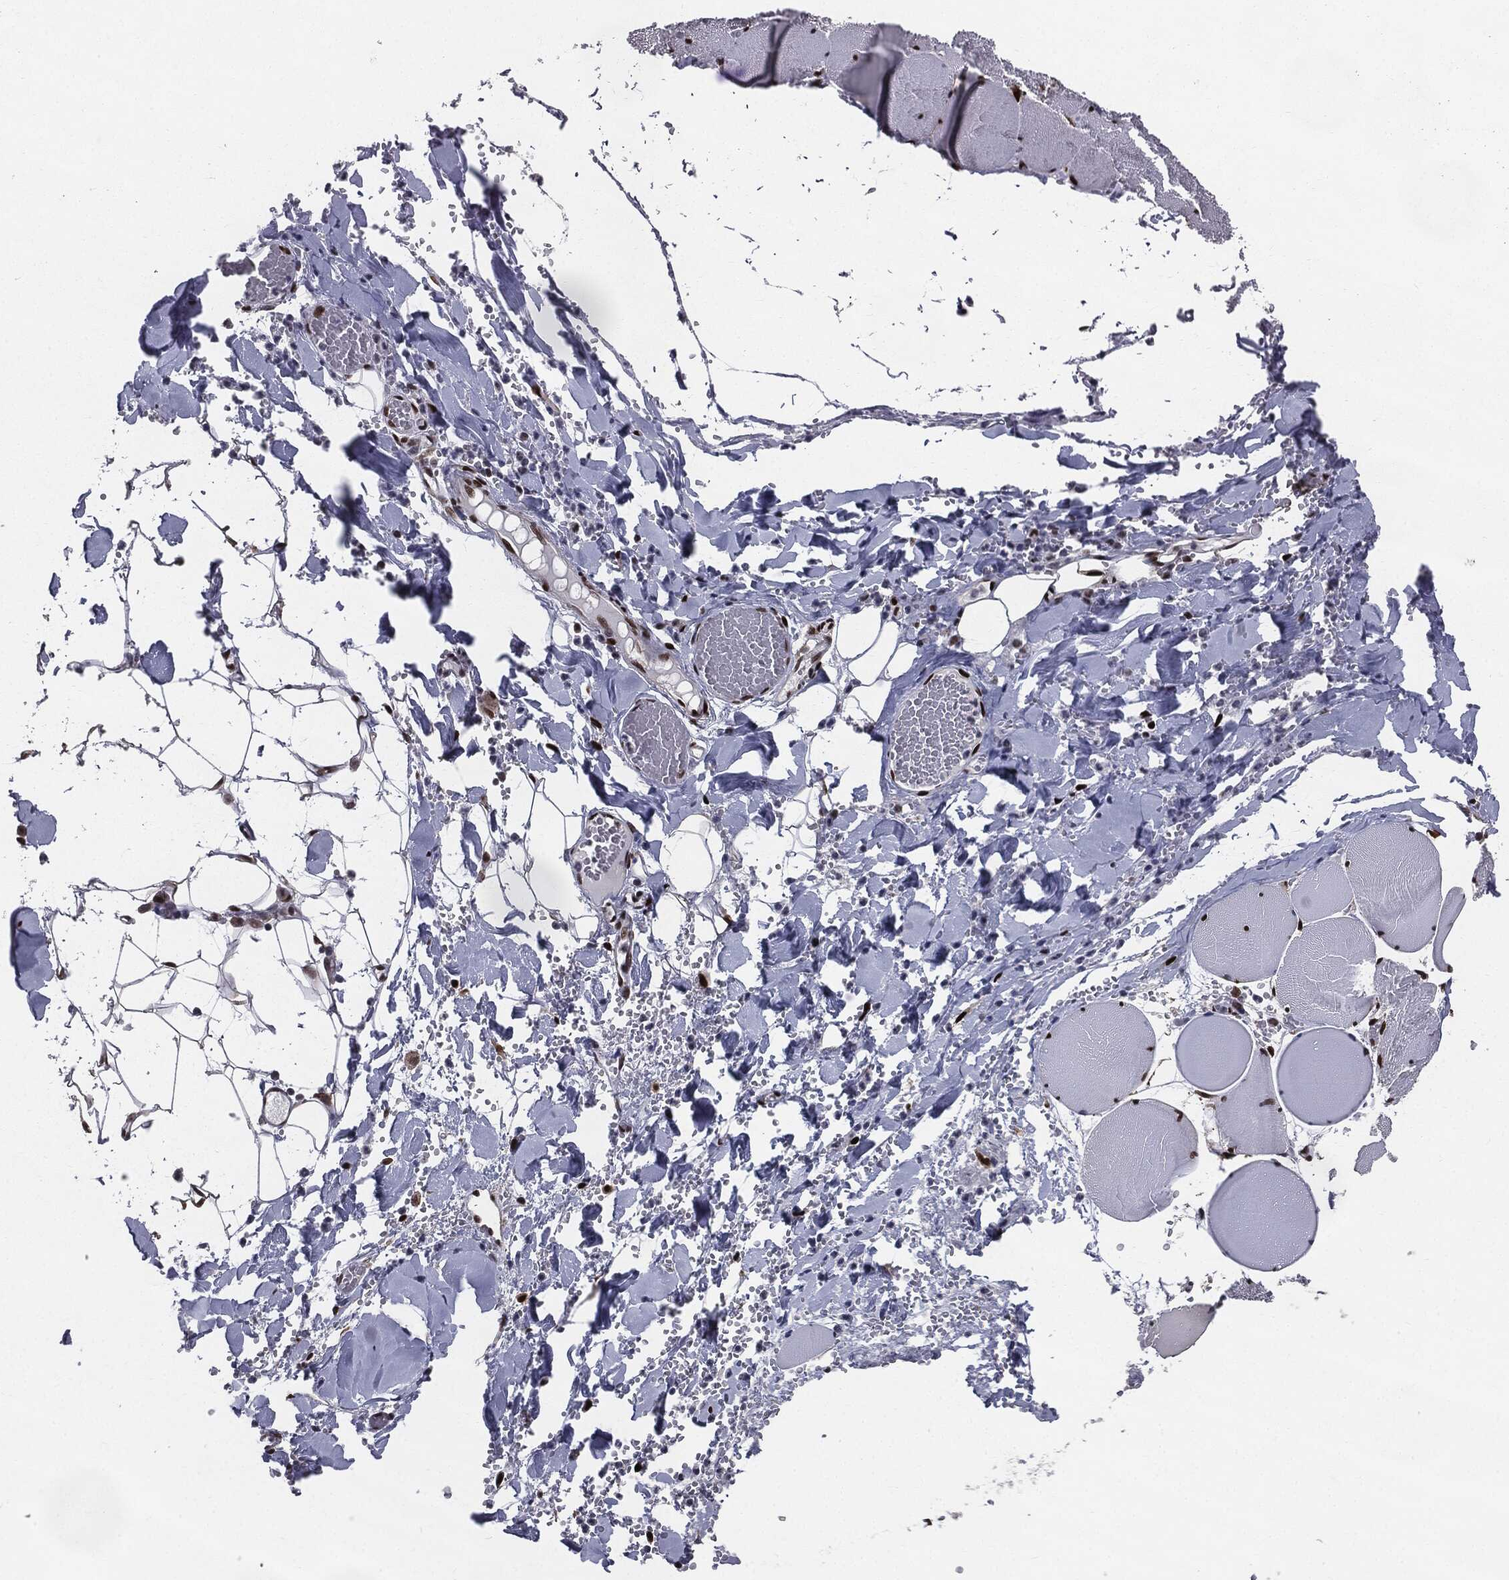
{"staining": {"intensity": "strong", "quantity": ">75%", "location": "nuclear"}, "tissue": "skeletal muscle", "cell_type": "Myocytes", "image_type": "normal", "snomed": [{"axis": "morphology", "description": "Normal tissue, NOS"}, {"axis": "morphology", "description": "Malignant melanoma, Metastatic site"}, {"axis": "topography", "description": "Skeletal muscle"}], "caption": "A high amount of strong nuclear expression is identified in about >75% of myocytes in benign skeletal muscle.", "gene": "JUN", "patient": {"sex": "male", "age": 50}}